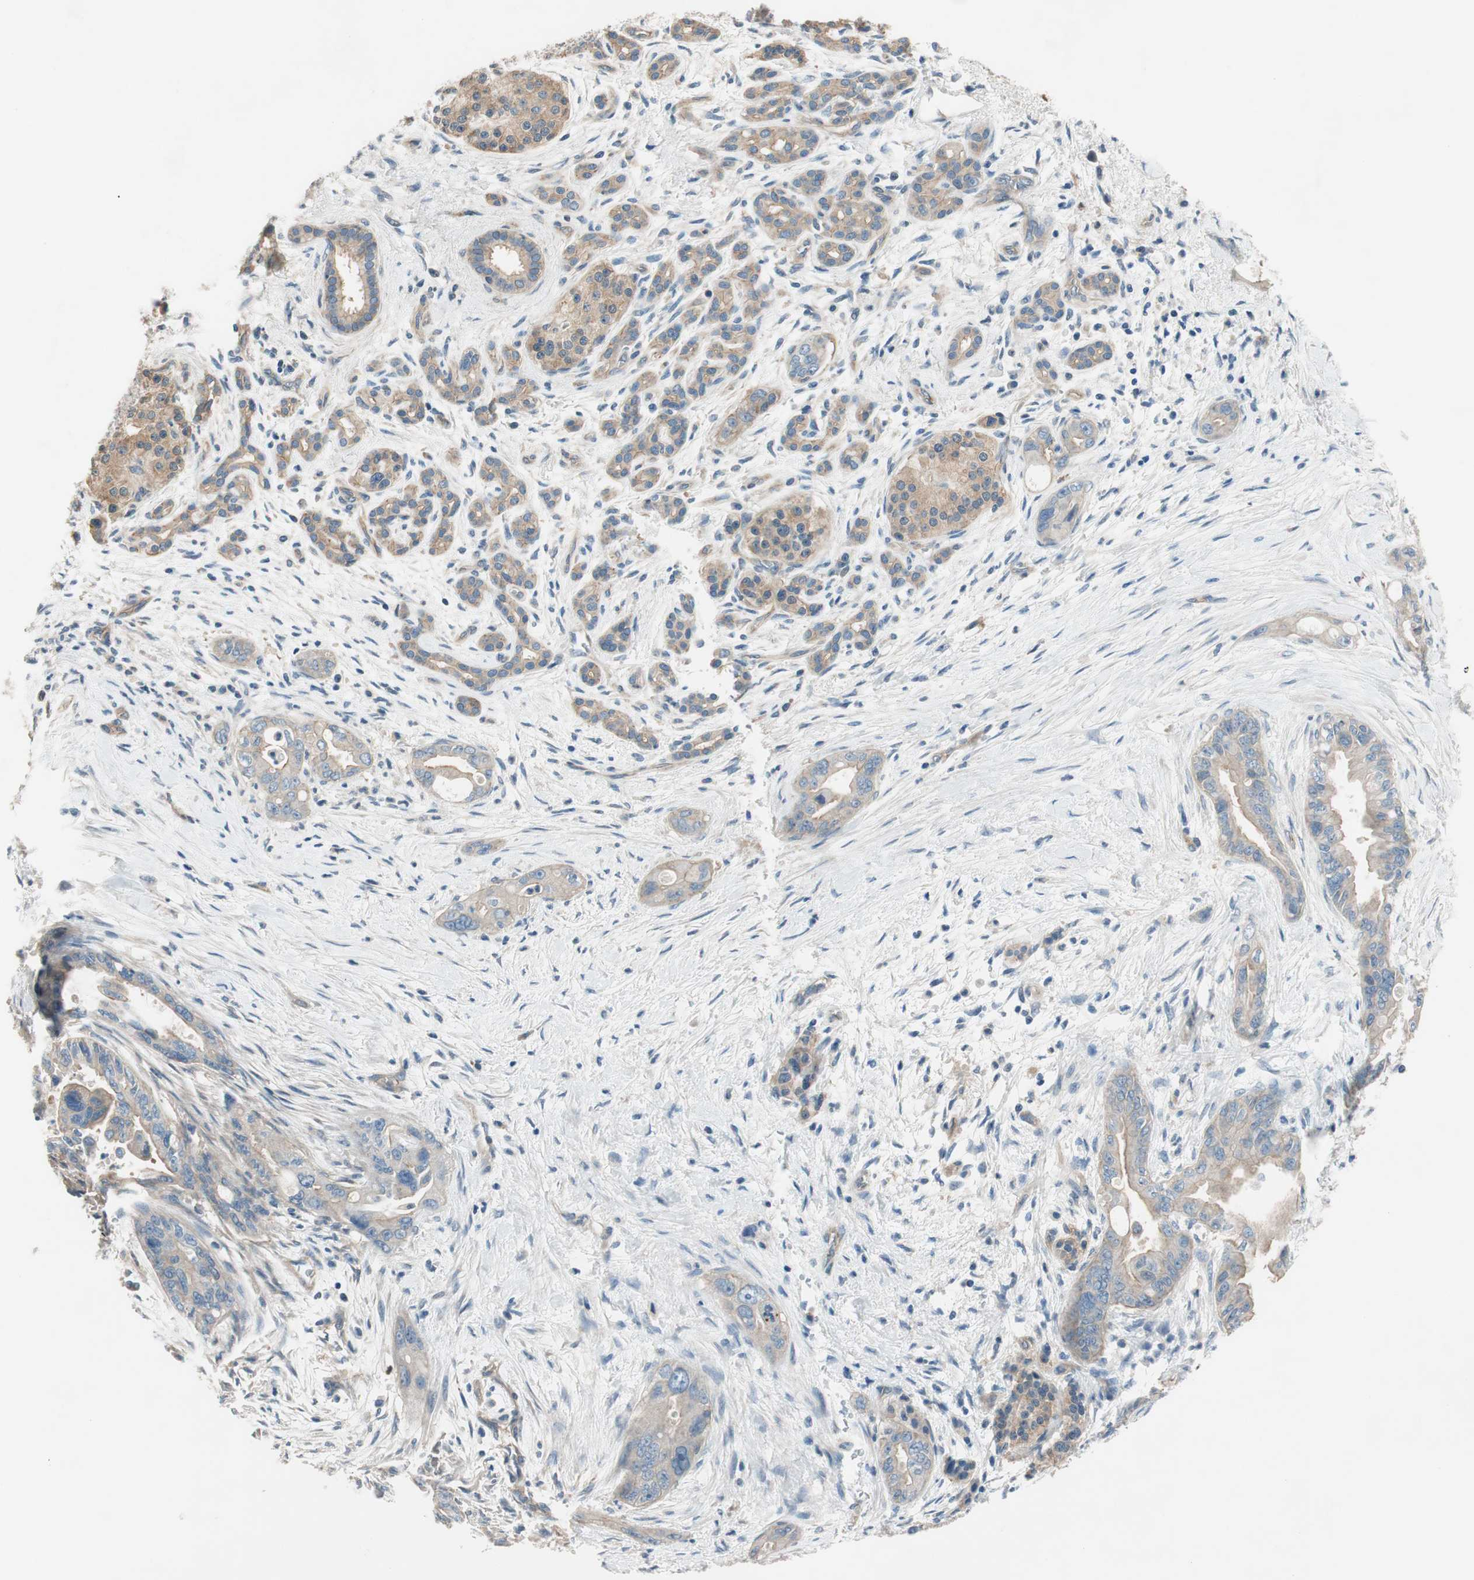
{"staining": {"intensity": "moderate", "quantity": ">75%", "location": "cytoplasmic/membranous"}, "tissue": "pancreatic cancer", "cell_type": "Tumor cells", "image_type": "cancer", "snomed": [{"axis": "morphology", "description": "Adenocarcinoma, NOS"}, {"axis": "topography", "description": "Pancreas"}], "caption": "IHC (DAB) staining of human pancreatic cancer reveals moderate cytoplasmic/membranous protein positivity in about >75% of tumor cells.", "gene": "CALML3", "patient": {"sex": "male", "age": 70}}